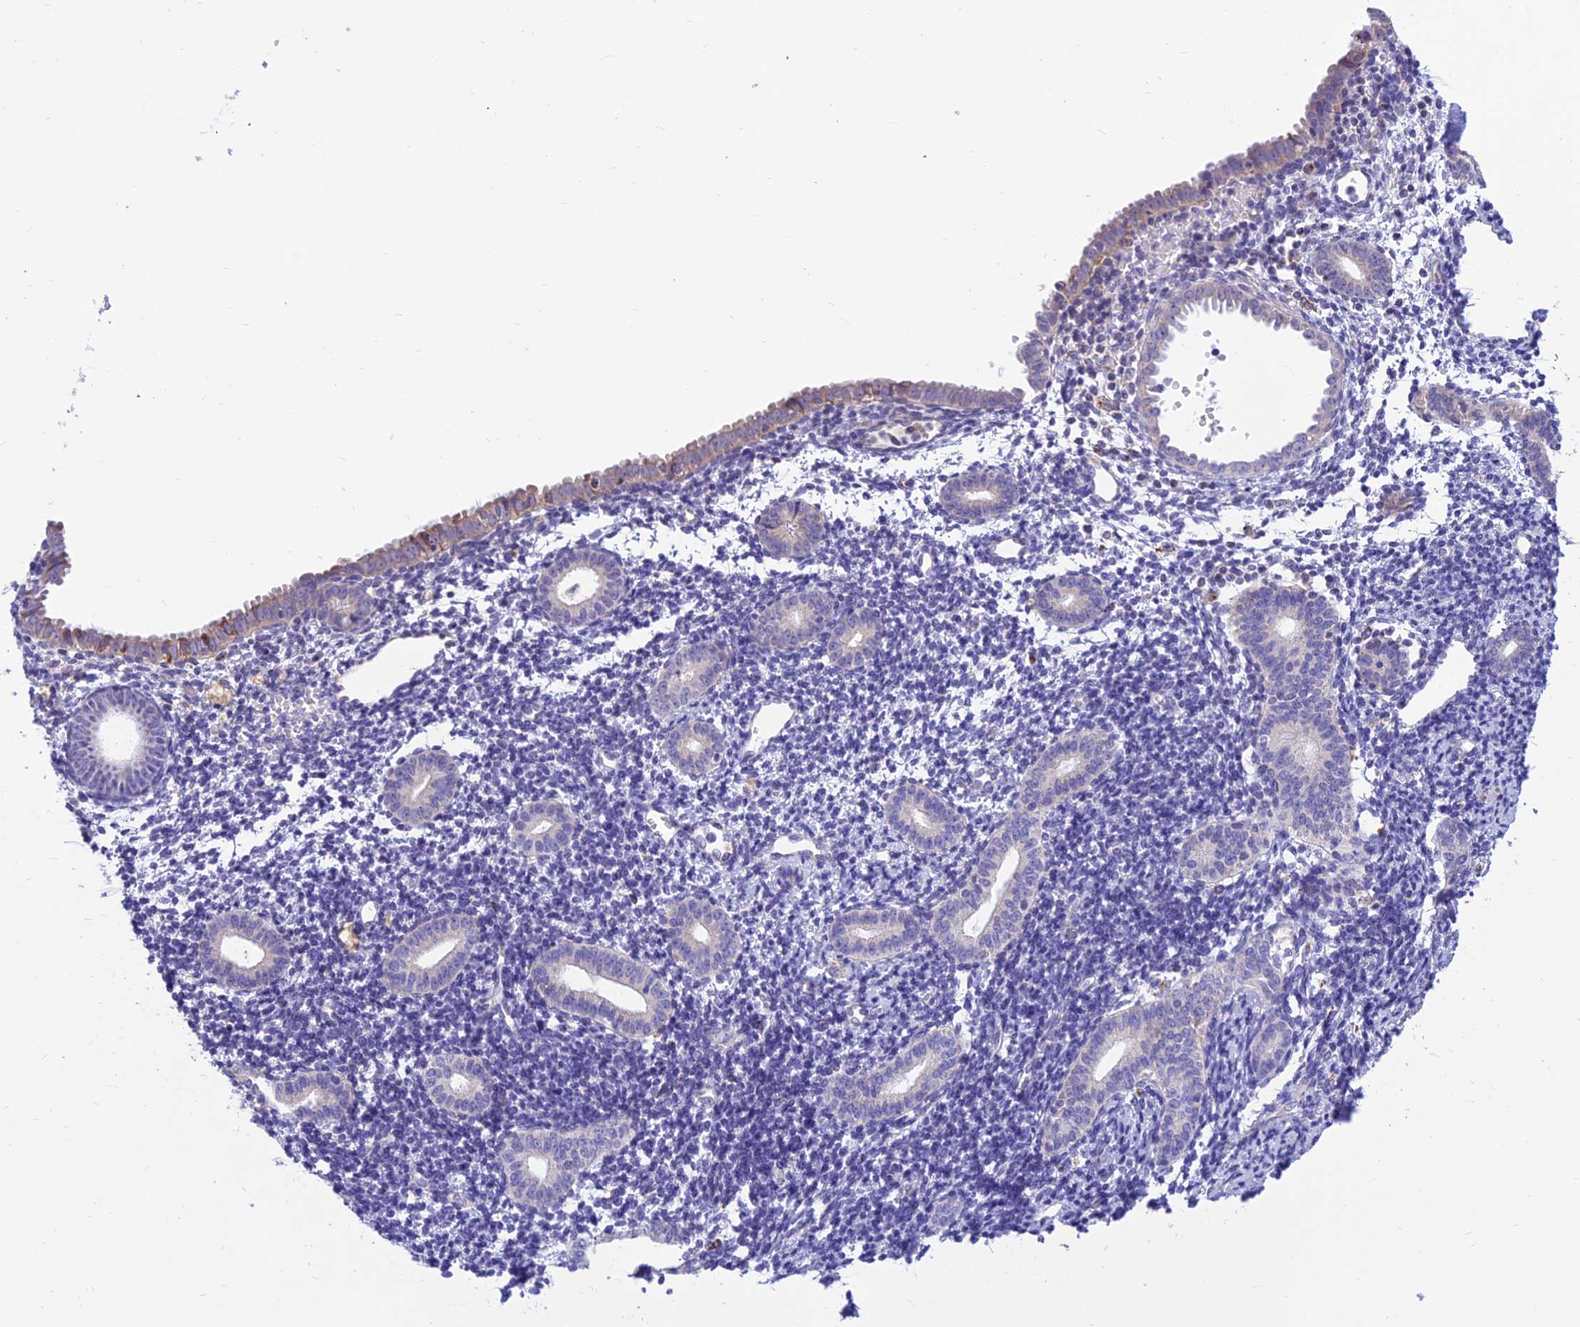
{"staining": {"intensity": "negative", "quantity": "none", "location": "none"}, "tissue": "endometrium", "cell_type": "Cells in endometrial stroma", "image_type": "normal", "snomed": [{"axis": "morphology", "description": "Normal tissue, NOS"}, {"axis": "topography", "description": "Endometrium"}], "caption": "IHC histopathology image of benign endometrium stained for a protein (brown), which demonstrates no positivity in cells in endometrial stroma. The staining was performed using DAB to visualize the protein expression in brown, while the nuclei were stained in blue with hematoxylin (Magnification: 20x).", "gene": "FAM186B", "patient": {"sex": "female", "age": 56}}